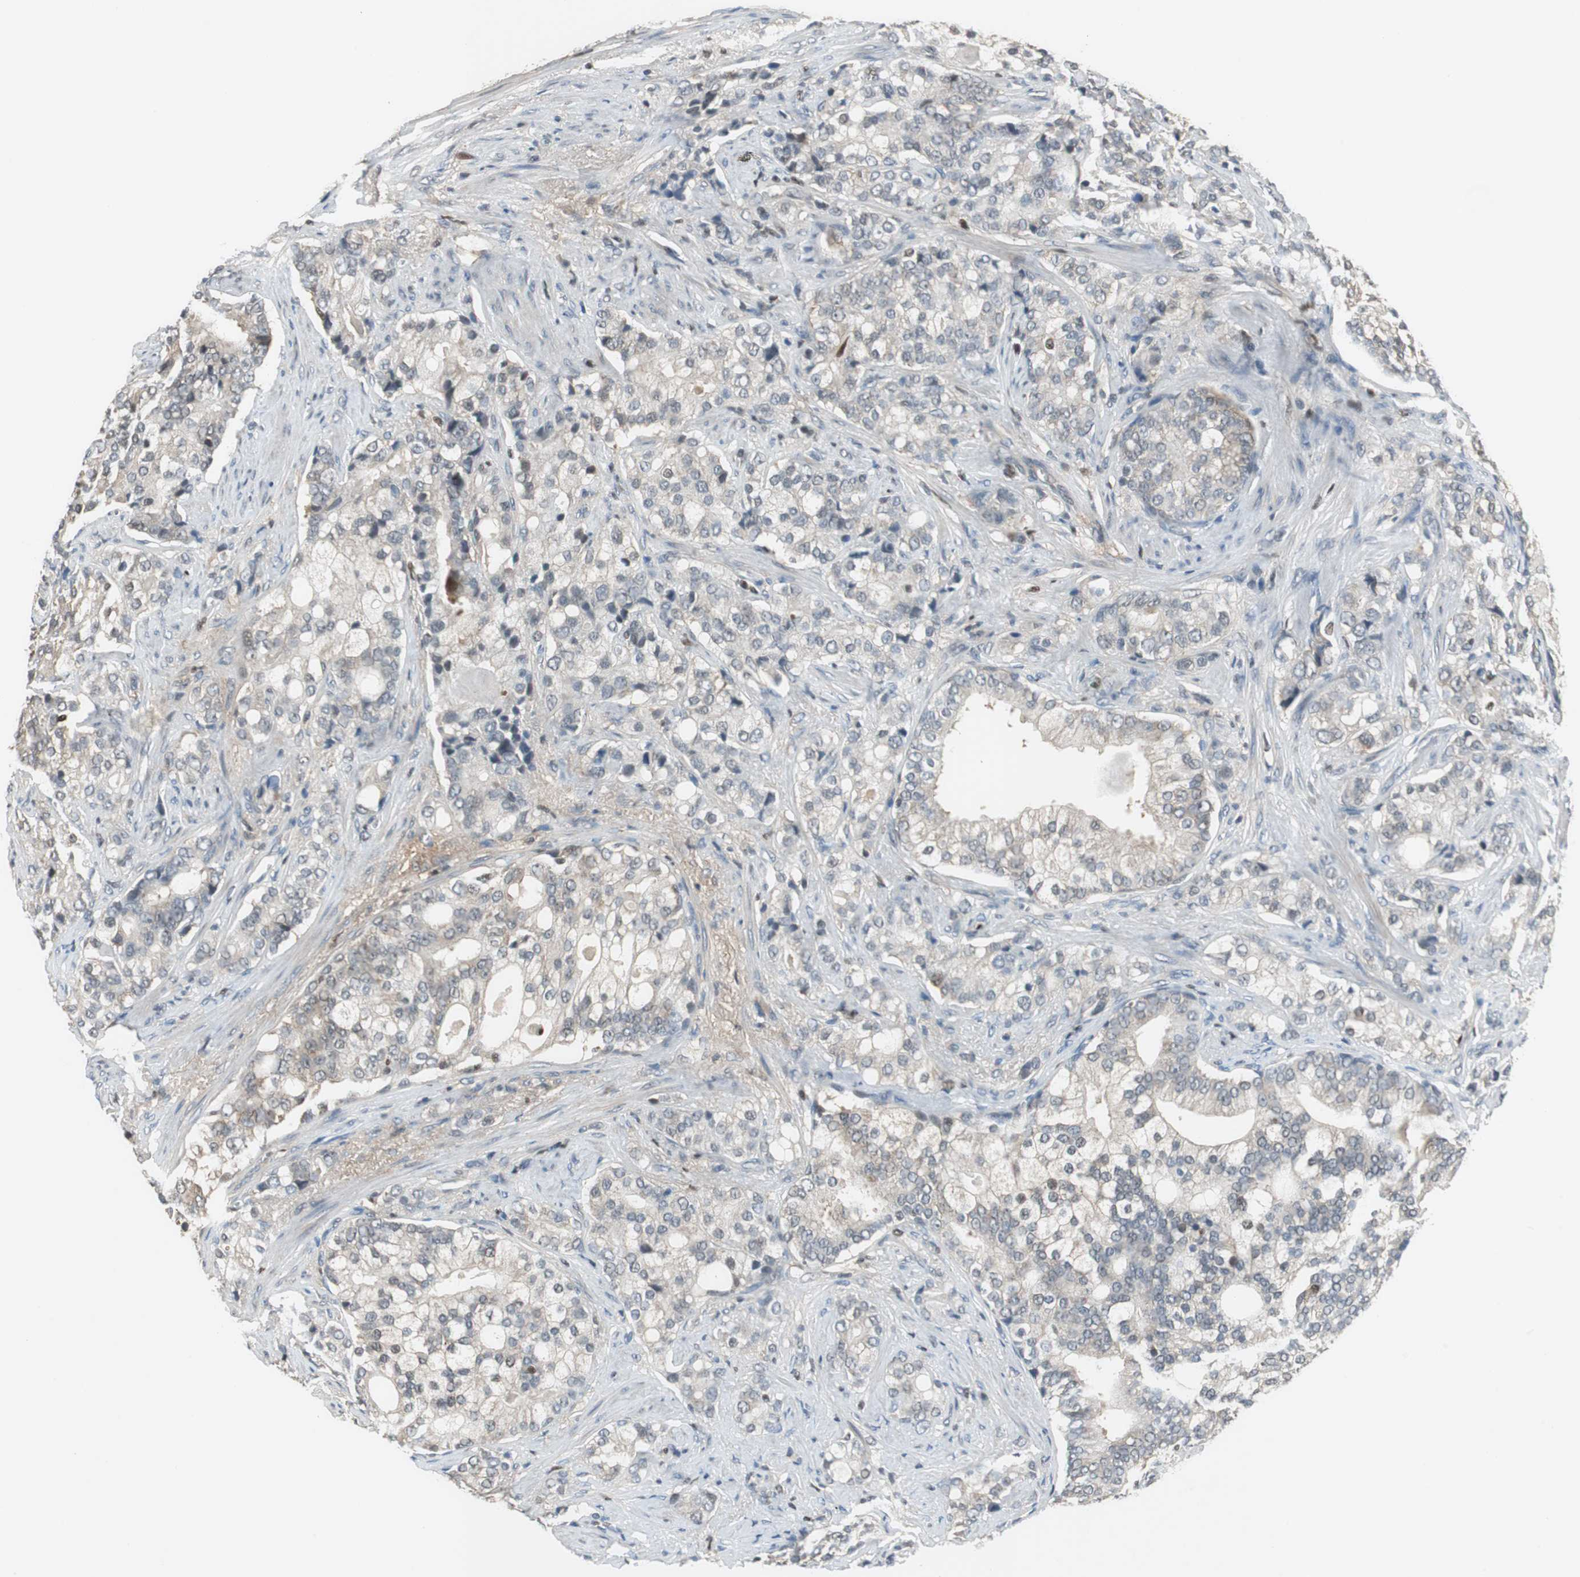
{"staining": {"intensity": "weak", "quantity": "<25%", "location": "cytoplasmic/membranous"}, "tissue": "prostate cancer", "cell_type": "Tumor cells", "image_type": "cancer", "snomed": [{"axis": "morphology", "description": "Adenocarcinoma, Low grade"}, {"axis": "topography", "description": "Prostate"}], "caption": "Prostate cancer was stained to show a protein in brown. There is no significant positivity in tumor cells.", "gene": "MAFB", "patient": {"sex": "male", "age": 58}}